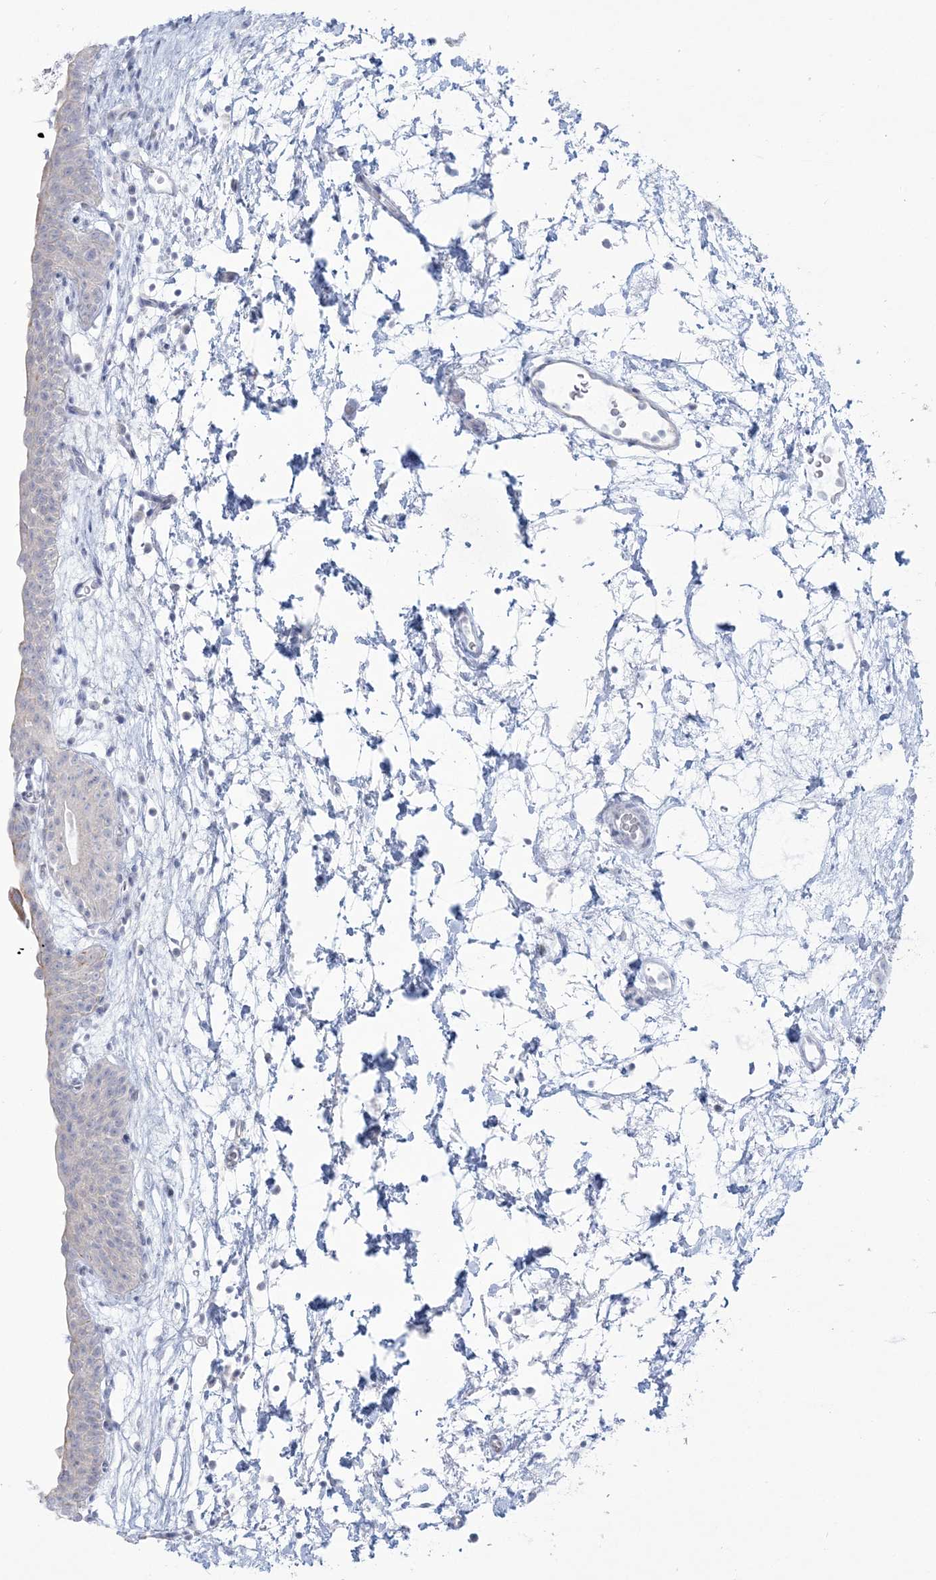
{"staining": {"intensity": "weak", "quantity": "<25%", "location": "cytoplasmic/membranous"}, "tissue": "urinary bladder", "cell_type": "Urothelial cells", "image_type": "normal", "snomed": [{"axis": "morphology", "description": "Normal tissue, NOS"}, {"axis": "topography", "description": "Urinary bladder"}], "caption": "There is no significant expression in urothelial cells of urinary bladder. (Stains: DAB immunohistochemistry with hematoxylin counter stain, Microscopy: brightfield microscopy at high magnification).", "gene": "ENSG00000288637", "patient": {"sex": "male", "age": 83}}